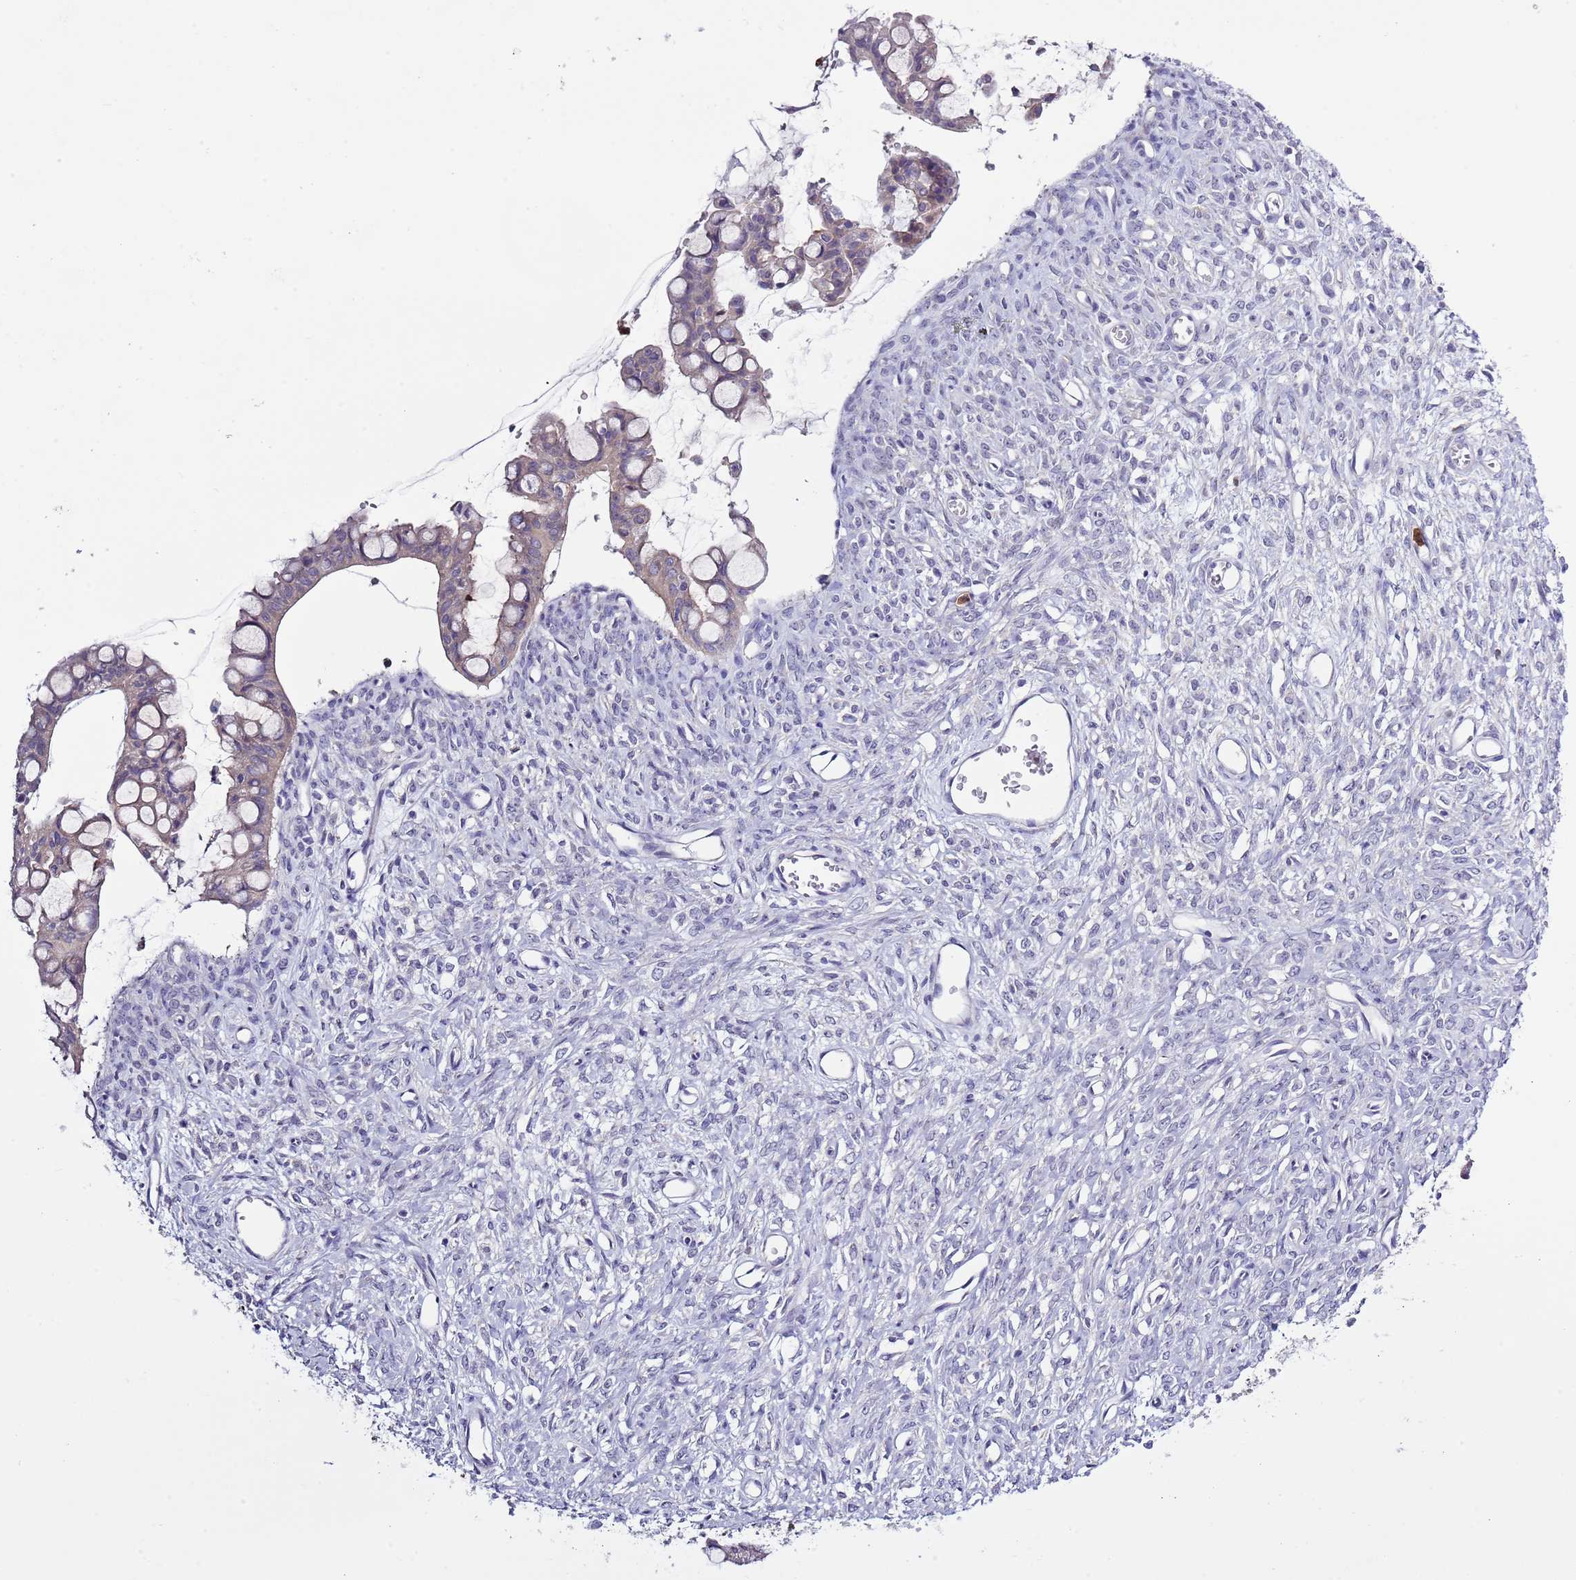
{"staining": {"intensity": "weak", "quantity": "<25%", "location": "cytoplasmic/membranous"}, "tissue": "ovarian cancer", "cell_type": "Tumor cells", "image_type": "cancer", "snomed": [{"axis": "morphology", "description": "Cystadenocarcinoma, mucinous, NOS"}, {"axis": "topography", "description": "Ovary"}], "caption": "An image of human ovarian cancer is negative for staining in tumor cells.", "gene": "ZFP2", "patient": {"sex": "female", "age": 73}}